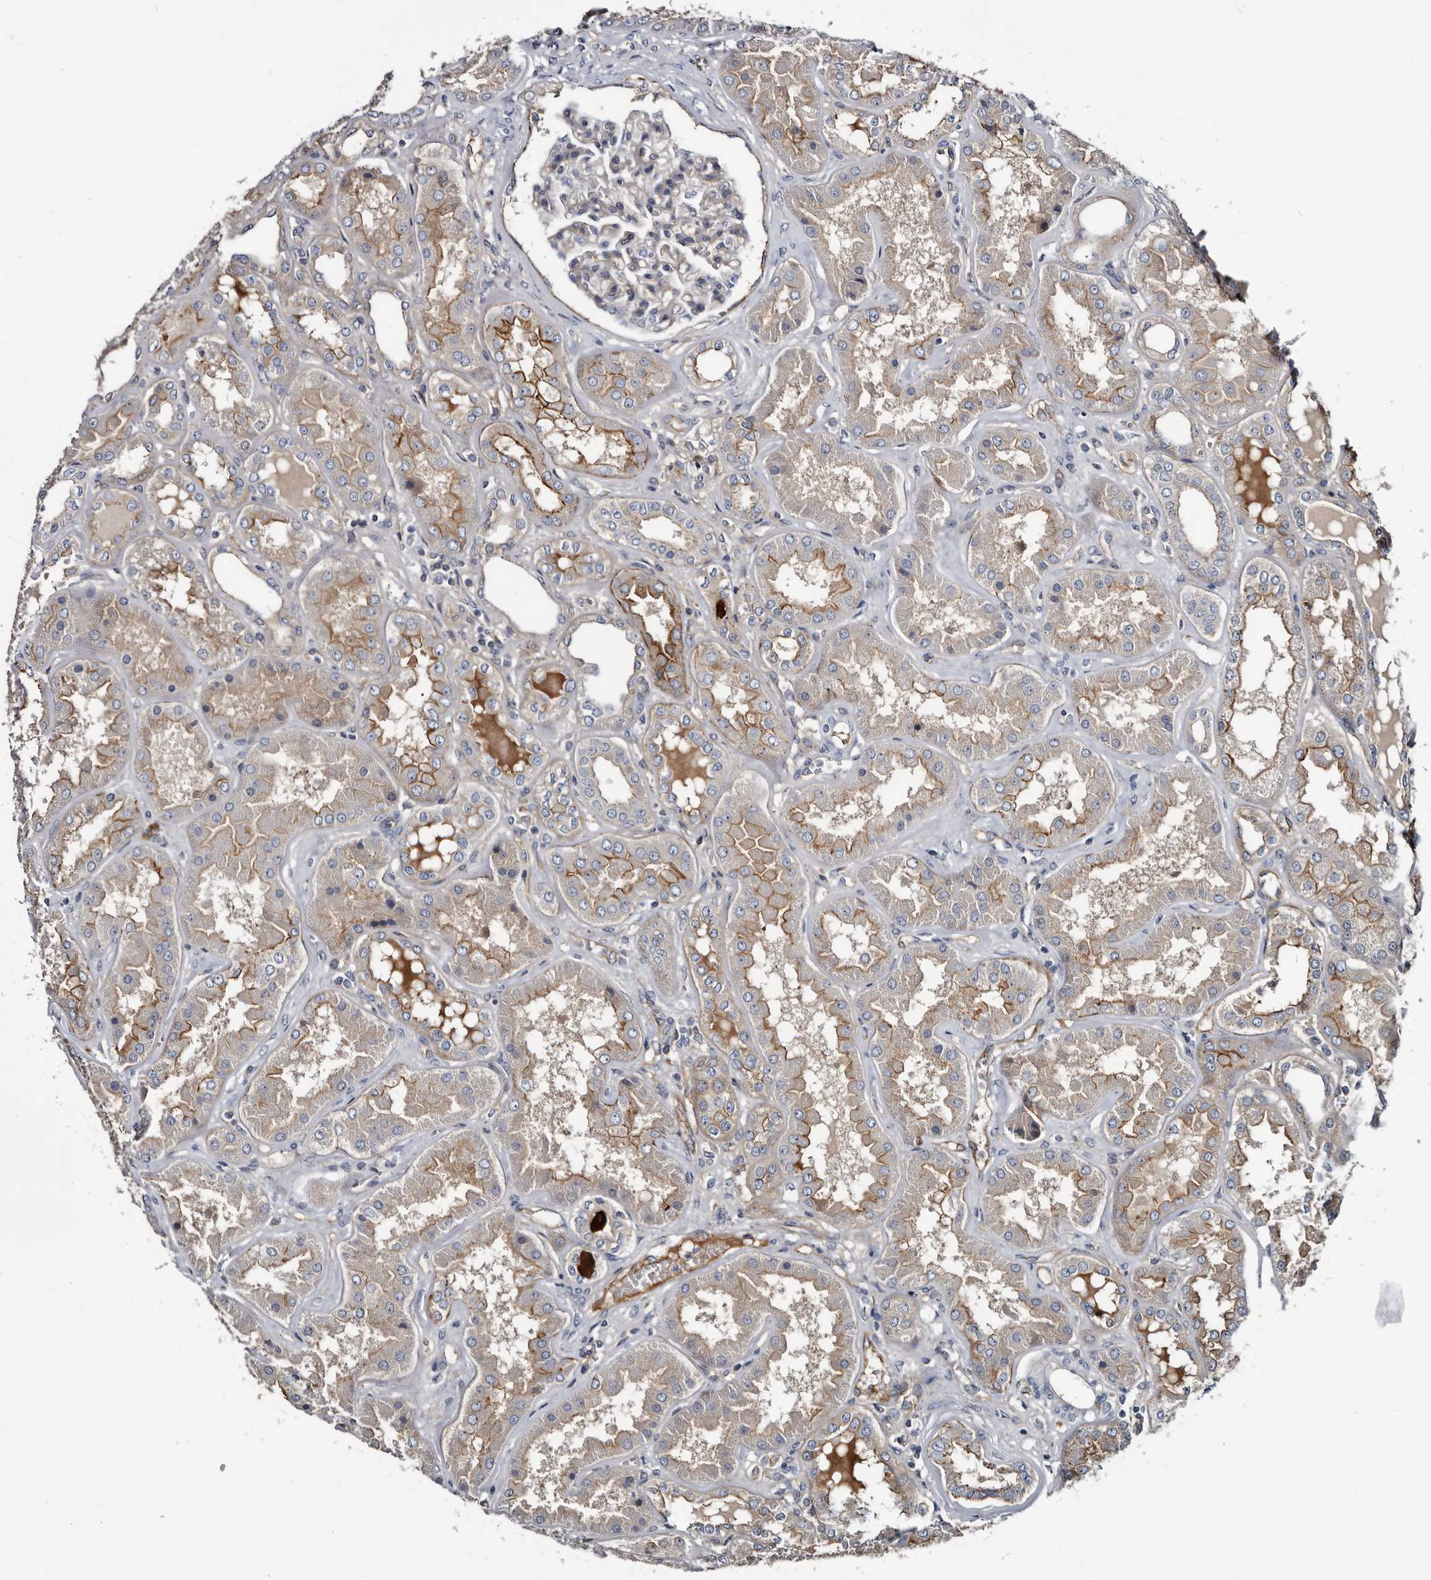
{"staining": {"intensity": "moderate", "quantity": "<25%", "location": "cytoplasmic/membranous"}, "tissue": "kidney", "cell_type": "Cells in glomeruli", "image_type": "normal", "snomed": [{"axis": "morphology", "description": "Normal tissue, NOS"}, {"axis": "topography", "description": "Kidney"}], "caption": "A low amount of moderate cytoplasmic/membranous expression is seen in approximately <25% of cells in glomeruli in unremarkable kidney. The protein of interest is shown in brown color, while the nuclei are stained blue.", "gene": "TSPAN17", "patient": {"sex": "female", "age": 56}}